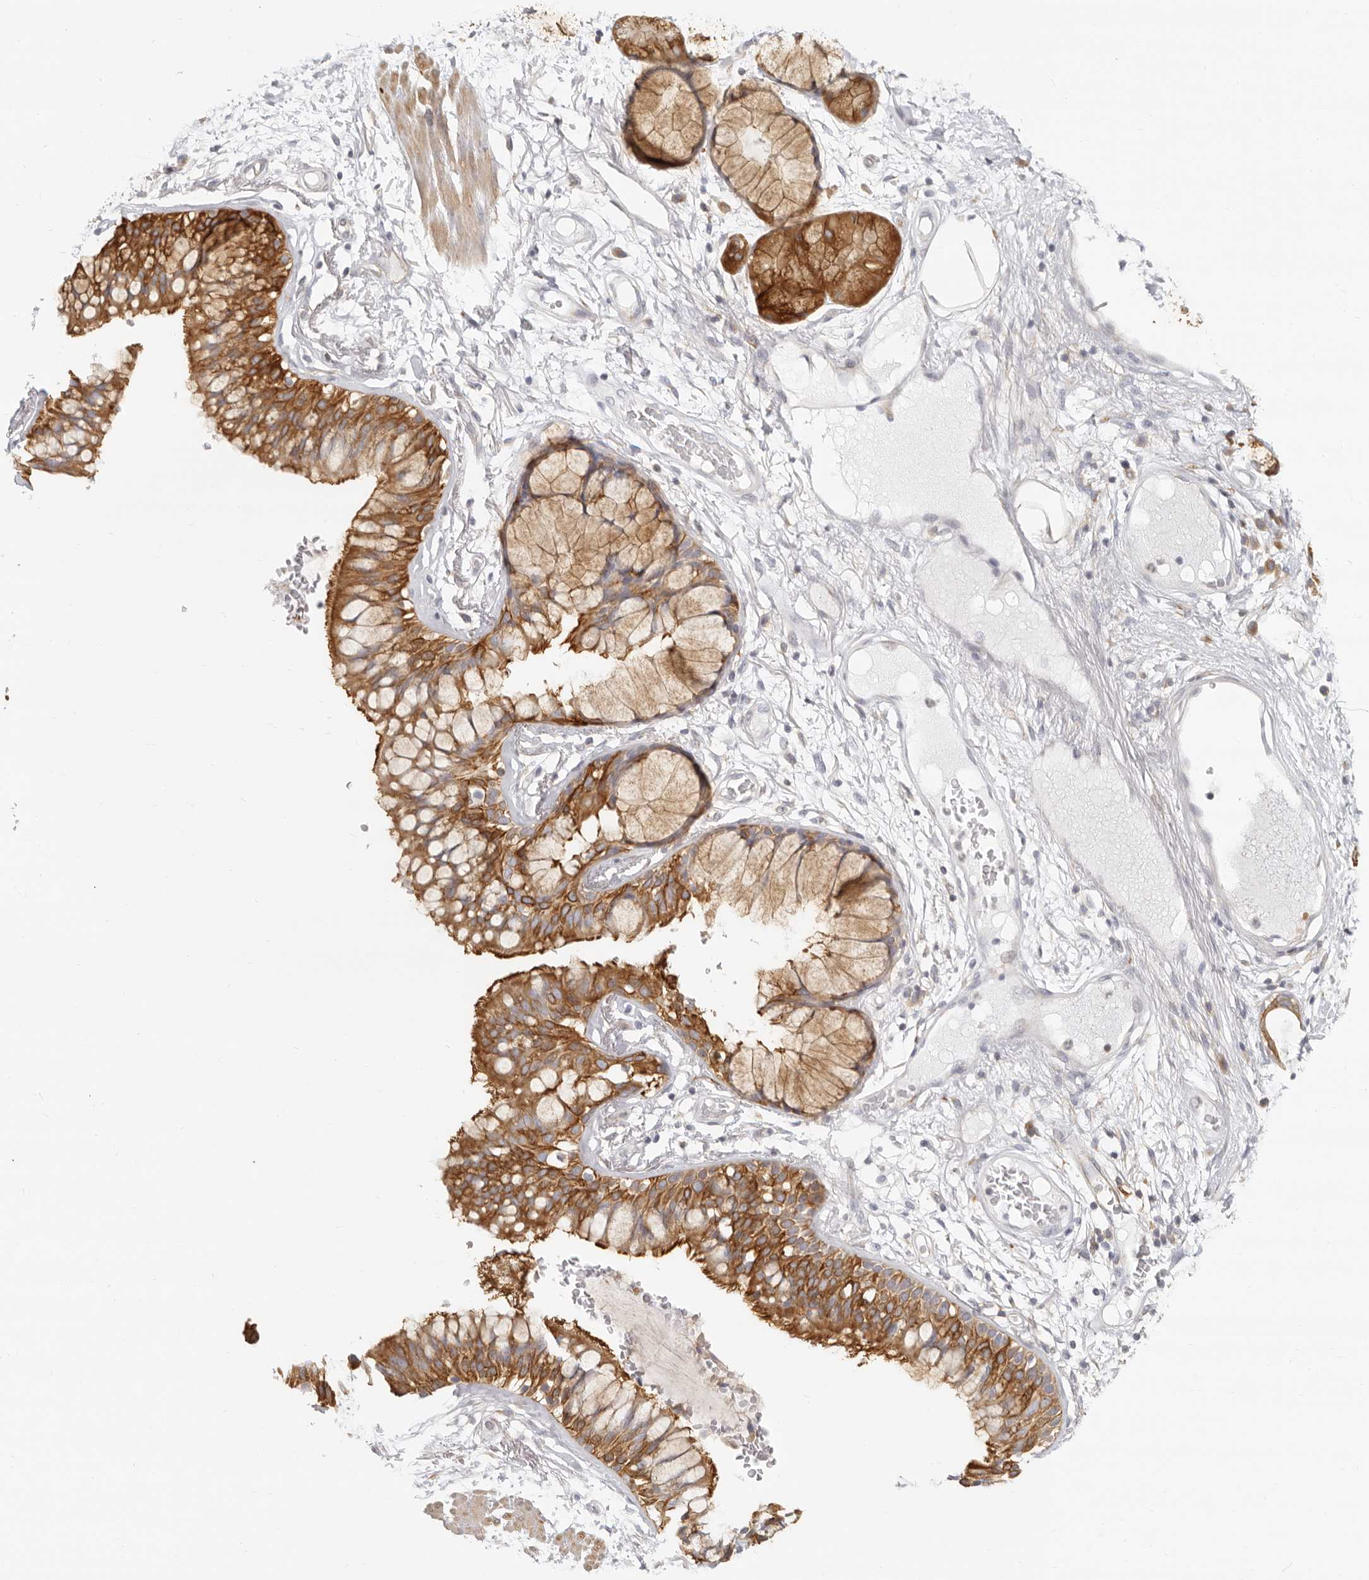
{"staining": {"intensity": "negative", "quantity": "none", "location": "none"}, "tissue": "adipose tissue", "cell_type": "Adipocytes", "image_type": "normal", "snomed": [{"axis": "morphology", "description": "Normal tissue, NOS"}, {"axis": "topography", "description": "Bronchus"}], "caption": "Adipocytes show no significant expression in normal adipose tissue.", "gene": "NIBAN1", "patient": {"sex": "male", "age": 66}}